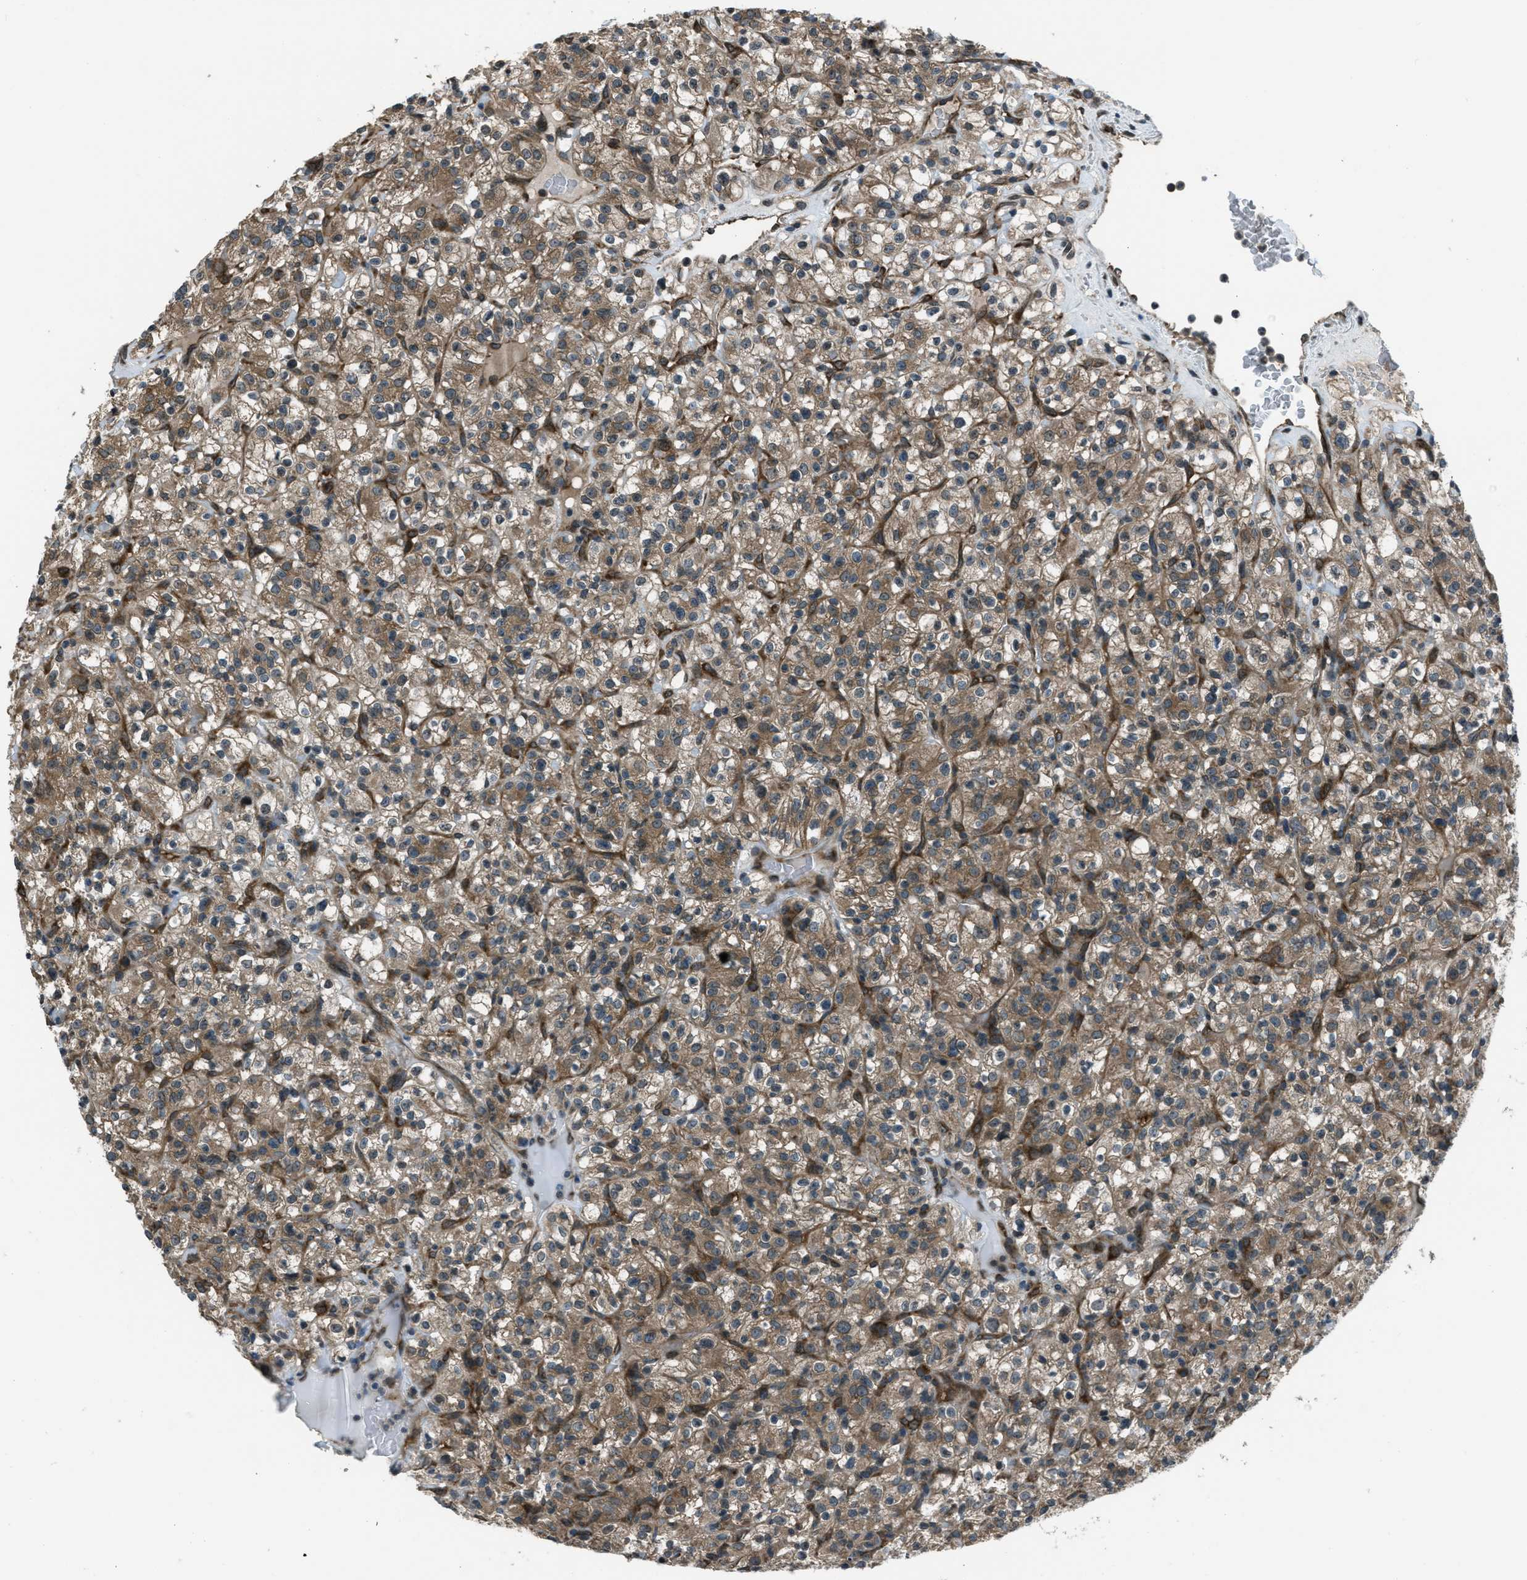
{"staining": {"intensity": "moderate", "quantity": ">75%", "location": "cytoplasmic/membranous"}, "tissue": "renal cancer", "cell_type": "Tumor cells", "image_type": "cancer", "snomed": [{"axis": "morphology", "description": "Normal tissue, NOS"}, {"axis": "morphology", "description": "Adenocarcinoma, NOS"}, {"axis": "topography", "description": "Kidney"}], "caption": "High-magnification brightfield microscopy of adenocarcinoma (renal) stained with DAB (brown) and counterstained with hematoxylin (blue). tumor cells exhibit moderate cytoplasmic/membranous expression is identified in about>75% of cells.", "gene": "ASAP2", "patient": {"sex": "female", "age": 72}}